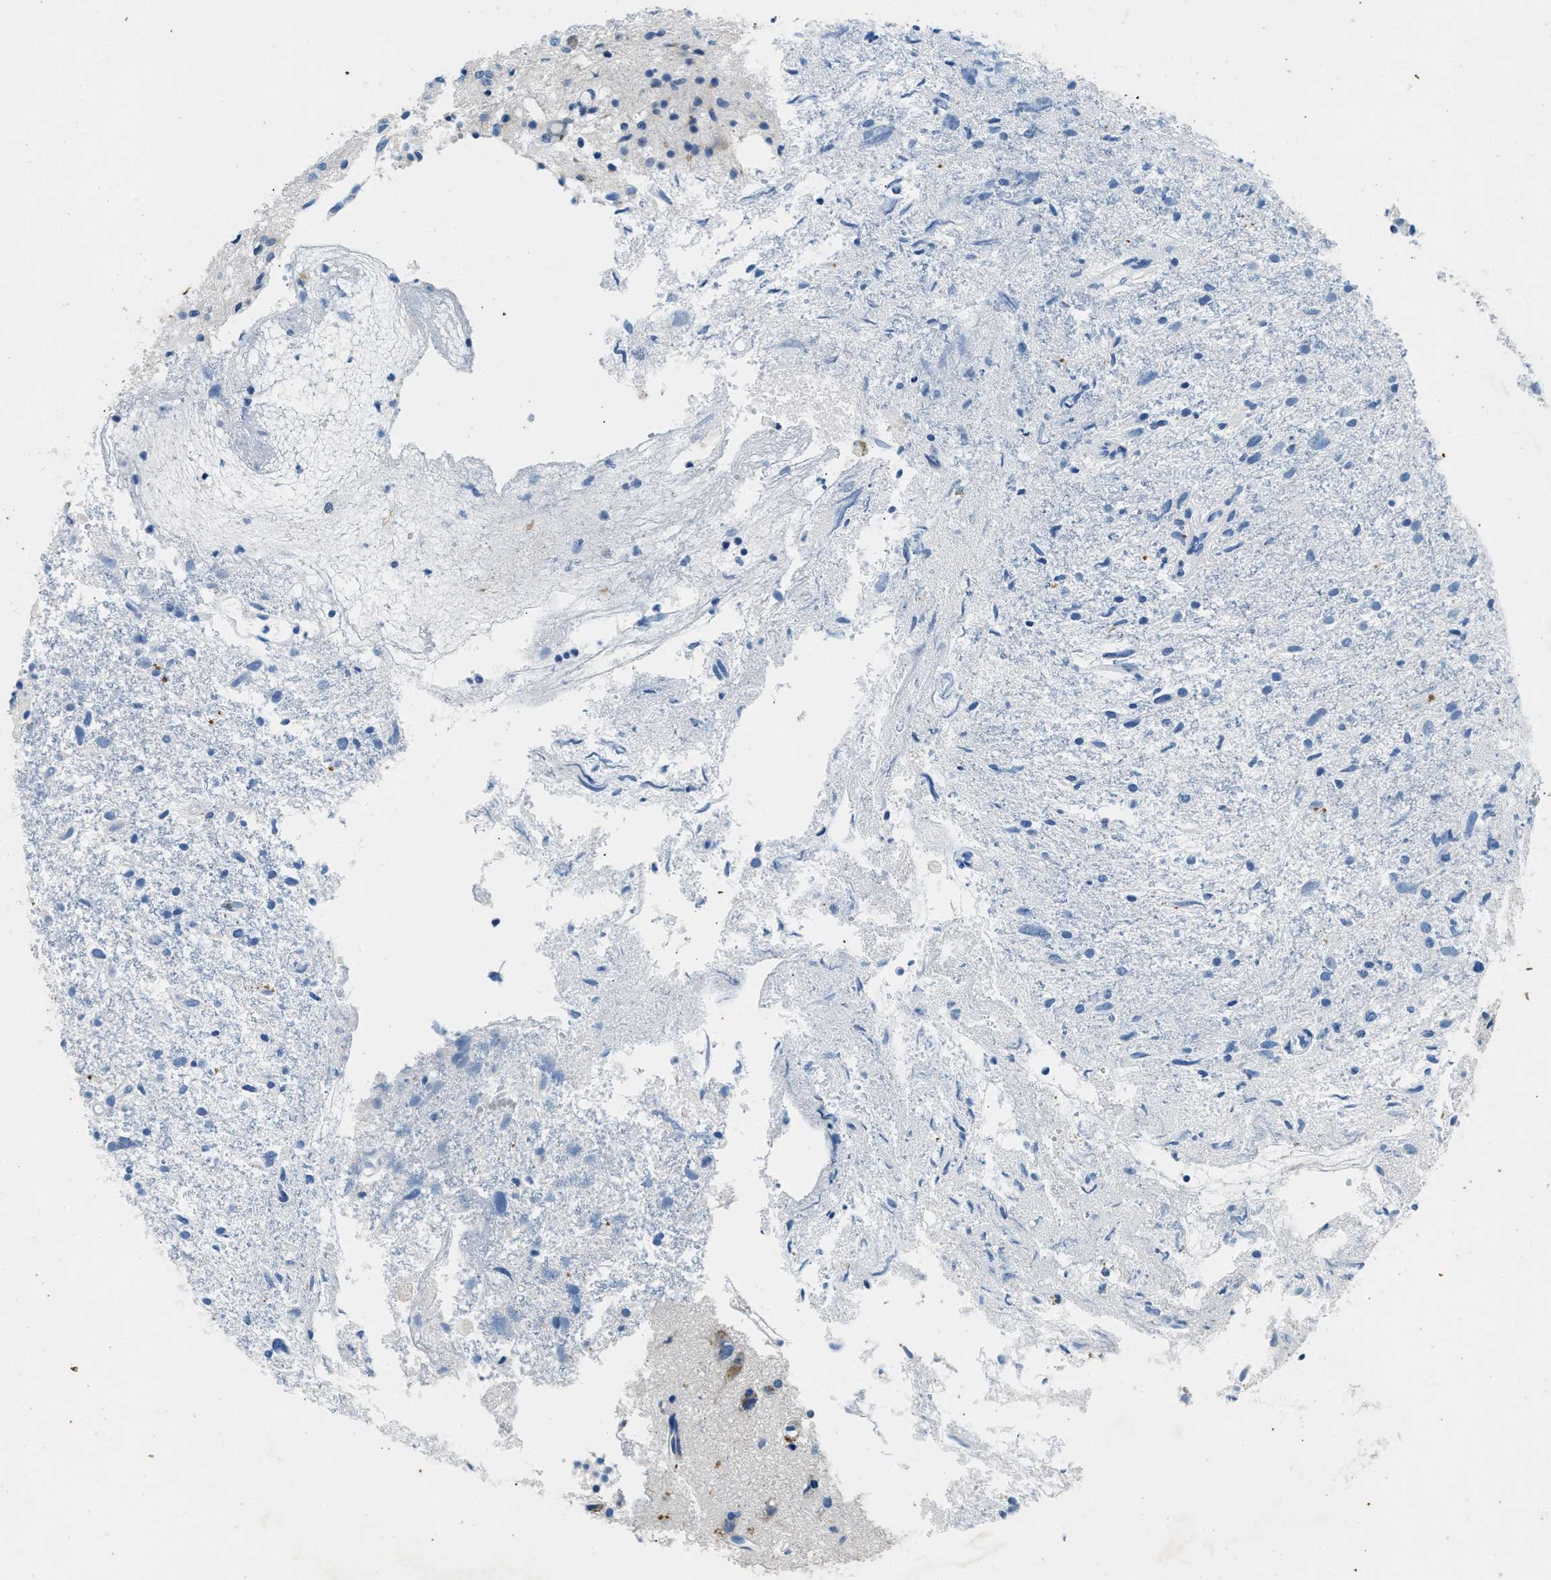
{"staining": {"intensity": "negative", "quantity": "none", "location": "none"}, "tissue": "glioma", "cell_type": "Tumor cells", "image_type": "cancer", "snomed": [{"axis": "morphology", "description": "Glioma, malignant, High grade"}, {"axis": "topography", "description": "Brain"}], "caption": "Protein analysis of glioma demonstrates no significant positivity in tumor cells. (DAB (3,3'-diaminobenzidine) IHC visualized using brightfield microscopy, high magnification).", "gene": "CFAP20", "patient": {"sex": "female", "age": 59}}